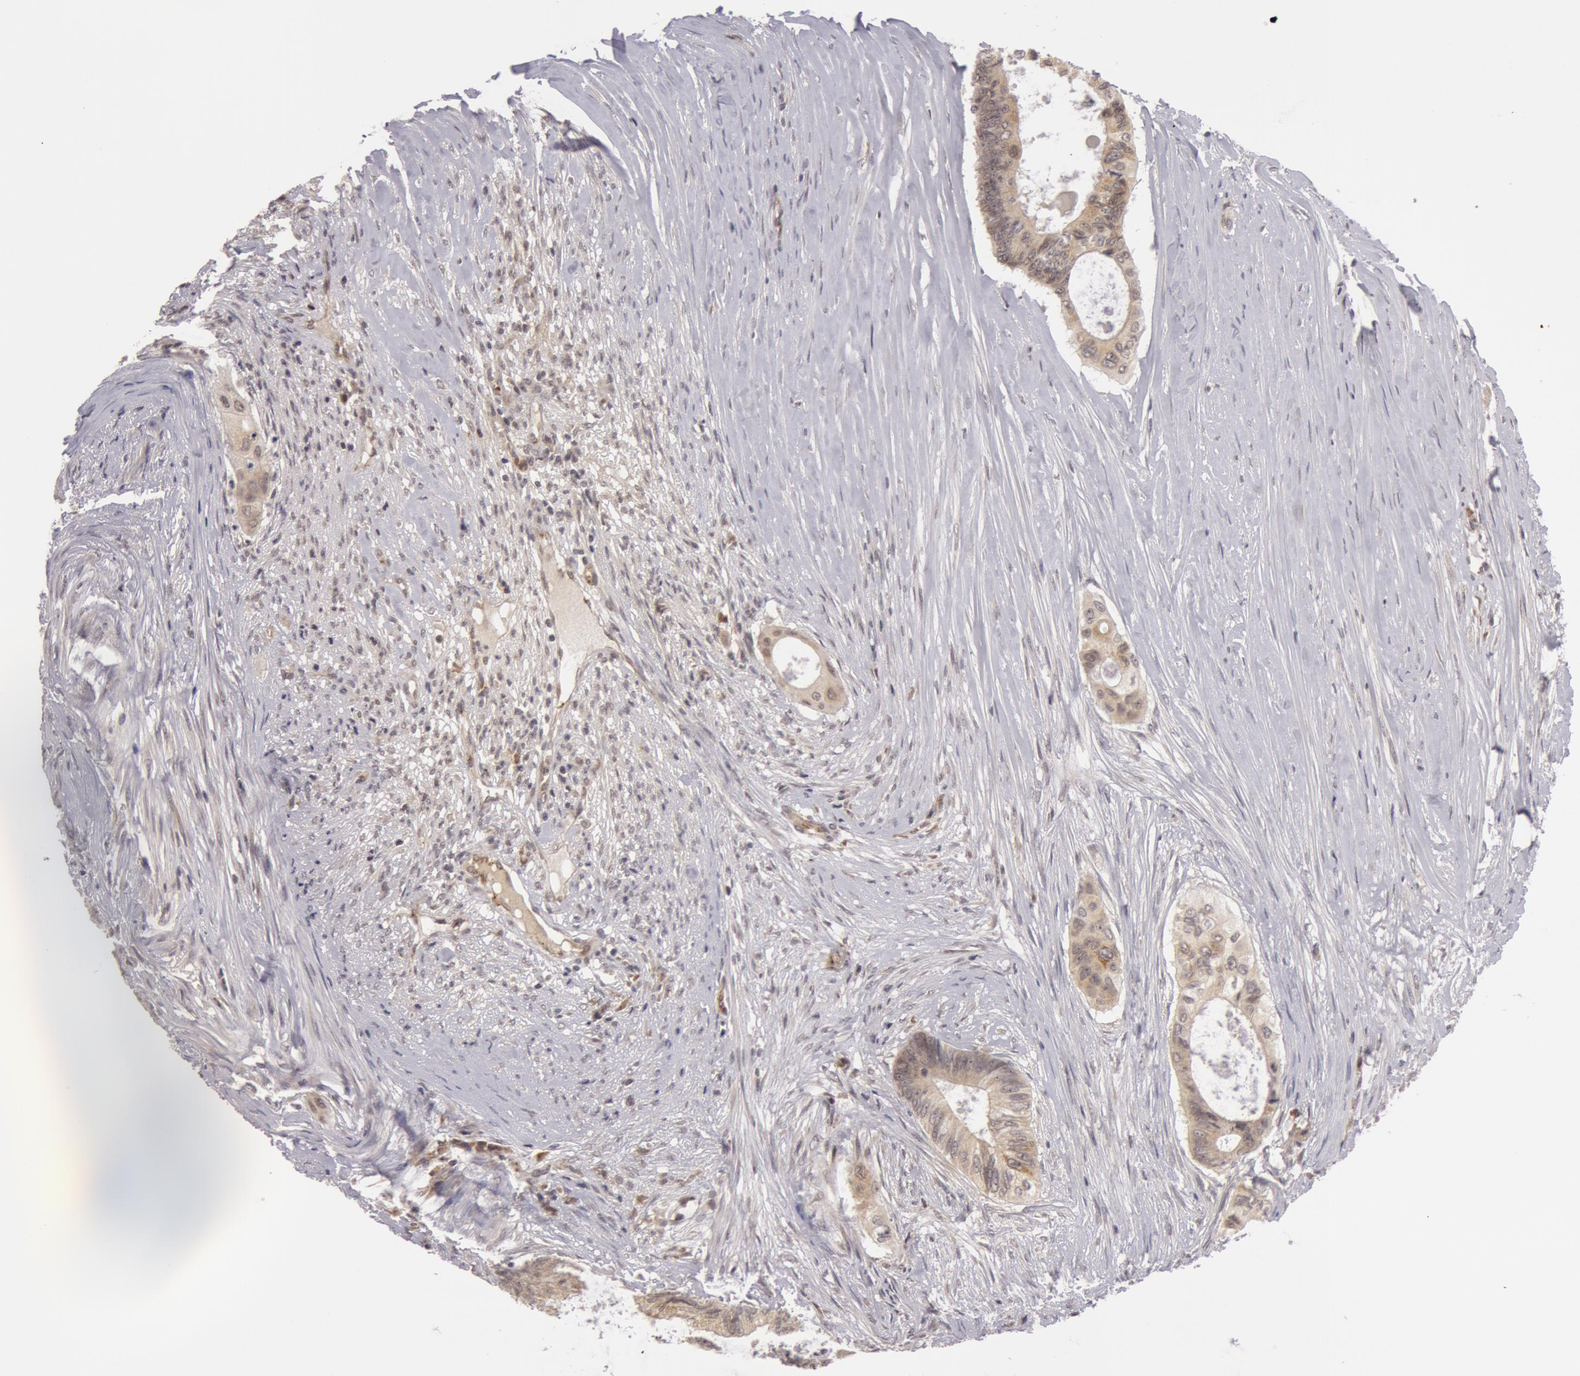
{"staining": {"intensity": "weak", "quantity": ">75%", "location": "cytoplasmic/membranous"}, "tissue": "colorectal cancer", "cell_type": "Tumor cells", "image_type": "cancer", "snomed": [{"axis": "morphology", "description": "Adenocarcinoma, NOS"}, {"axis": "topography", "description": "Colon"}], "caption": "Weak cytoplasmic/membranous expression is appreciated in approximately >75% of tumor cells in colorectal adenocarcinoma. The protein is shown in brown color, while the nuclei are stained blue.", "gene": "SYTL4", "patient": {"sex": "male", "age": 65}}